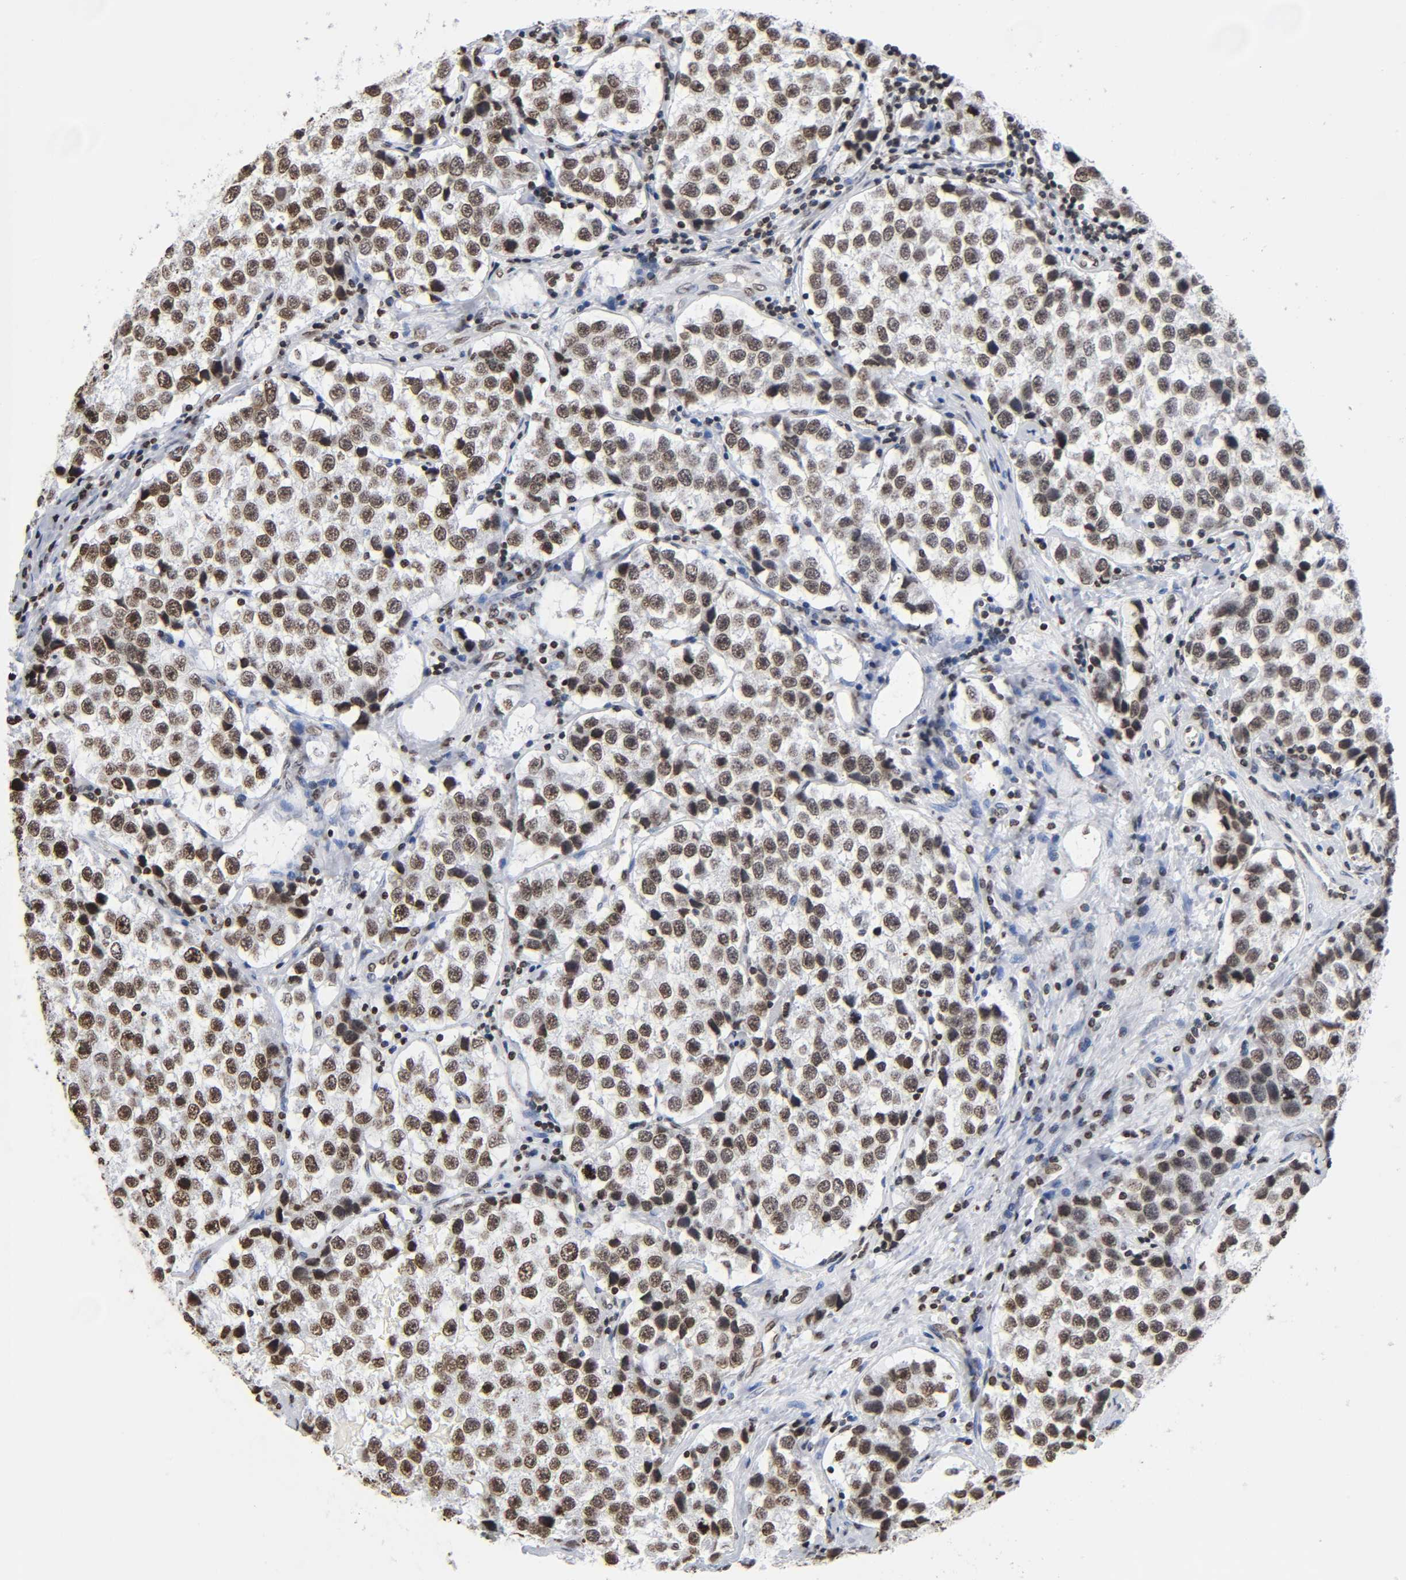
{"staining": {"intensity": "moderate", "quantity": ">75%", "location": "nuclear"}, "tissue": "testis cancer", "cell_type": "Tumor cells", "image_type": "cancer", "snomed": [{"axis": "morphology", "description": "Seminoma, NOS"}, {"axis": "topography", "description": "Testis"}], "caption": "IHC staining of testis seminoma, which exhibits medium levels of moderate nuclear expression in about >75% of tumor cells indicating moderate nuclear protein expression. The staining was performed using DAB (brown) for protein detection and nuclei were counterstained in hematoxylin (blue).", "gene": "HOXA6", "patient": {"sex": "male", "age": 39}}